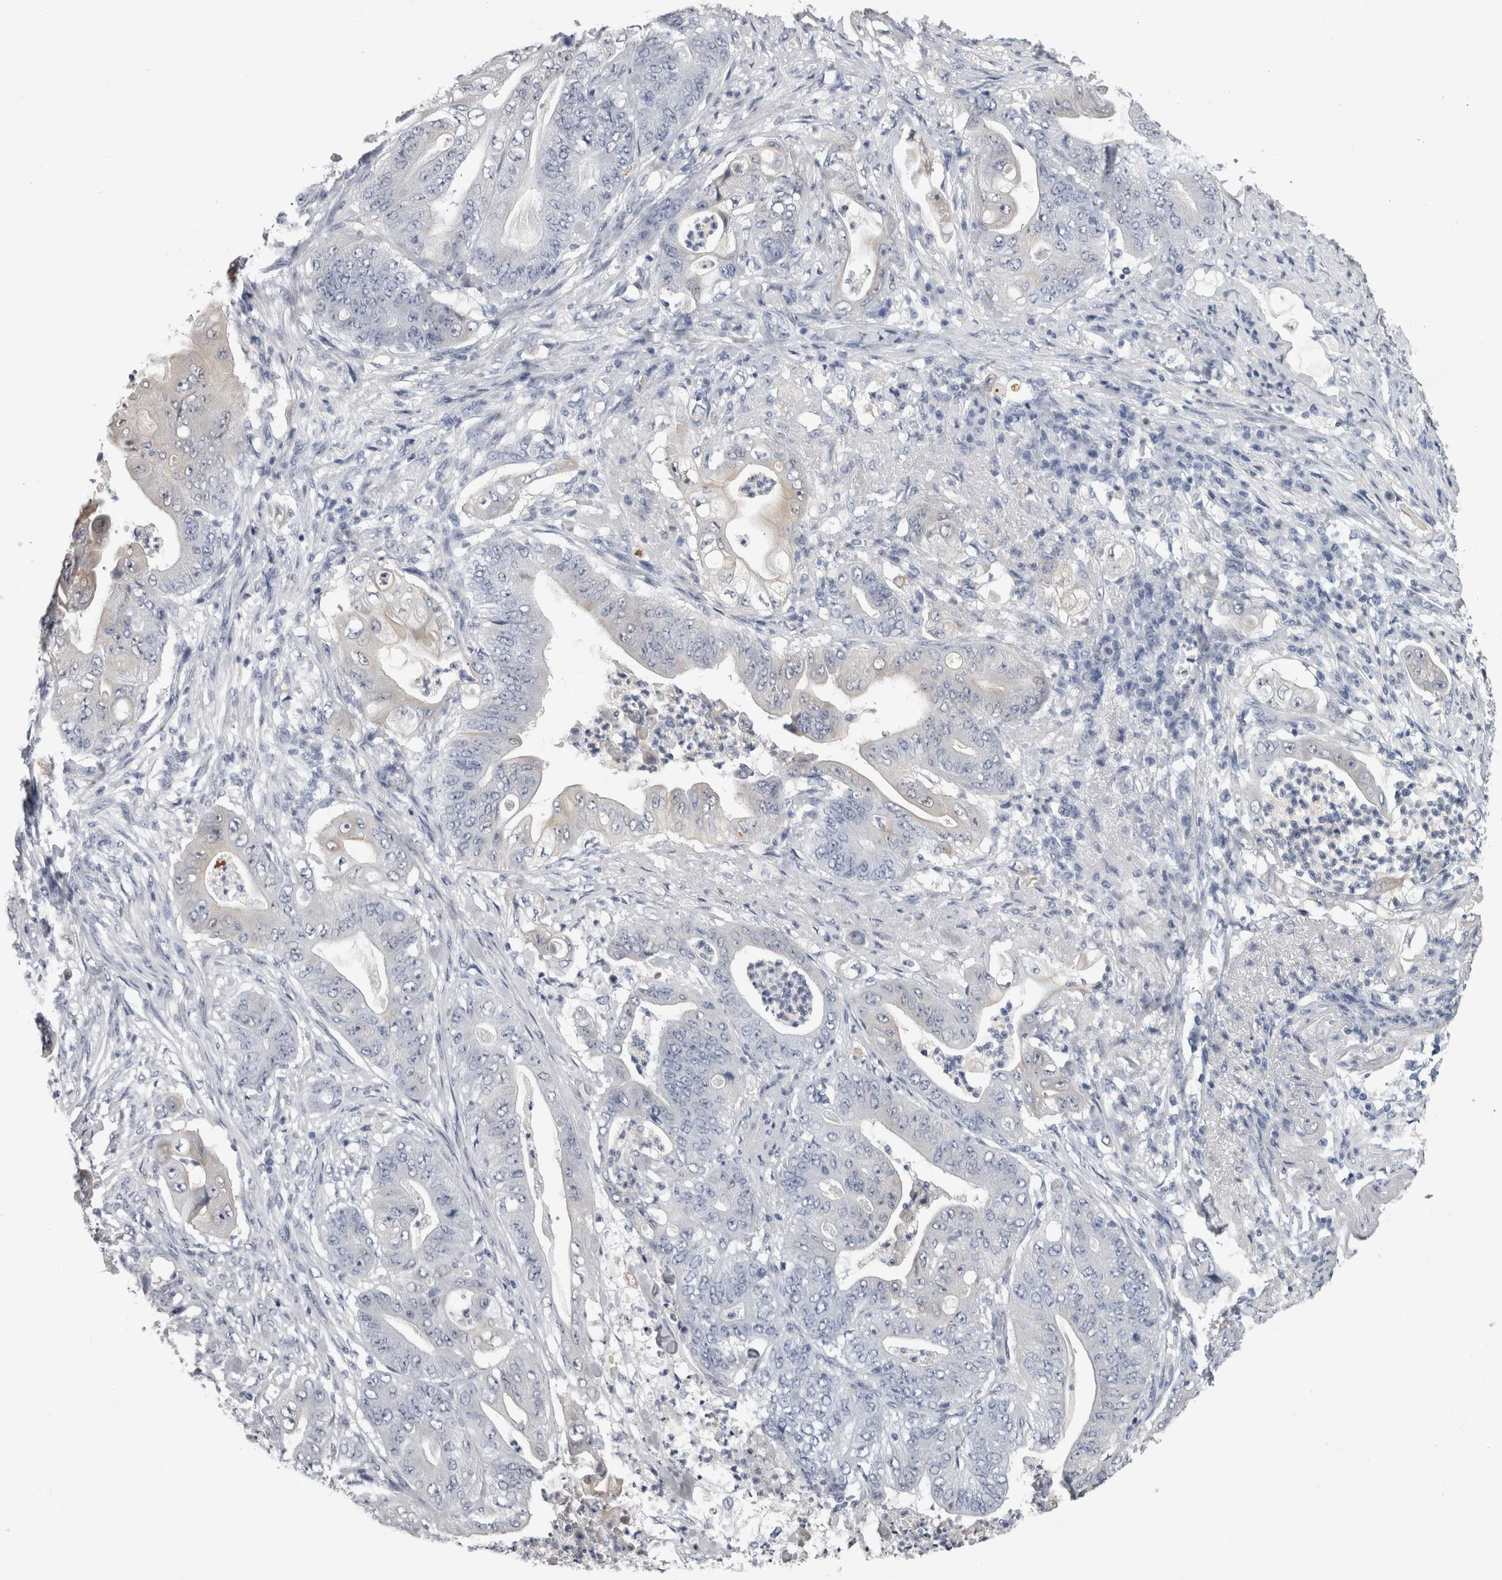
{"staining": {"intensity": "negative", "quantity": "none", "location": "none"}, "tissue": "stomach cancer", "cell_type": "Tumor cells", "image_type": "cancer", "snomed": [{"axis": "morphology", "description": "Adenocarcinoma, NOS"}, {"axis": "topography", "description": "Stomach"}], "caption": "IHC micrograph of stomach cancer (adenocarcinoma) stained for a protein (brown), which demonstrates no expression in tumor cells. (DAB (3,3'-diaminobenzidine) immunohistochemistry (IHC), high magnification).", "gene": "ALDH8A1", "patient": {"sex": "female", "age": 73}}